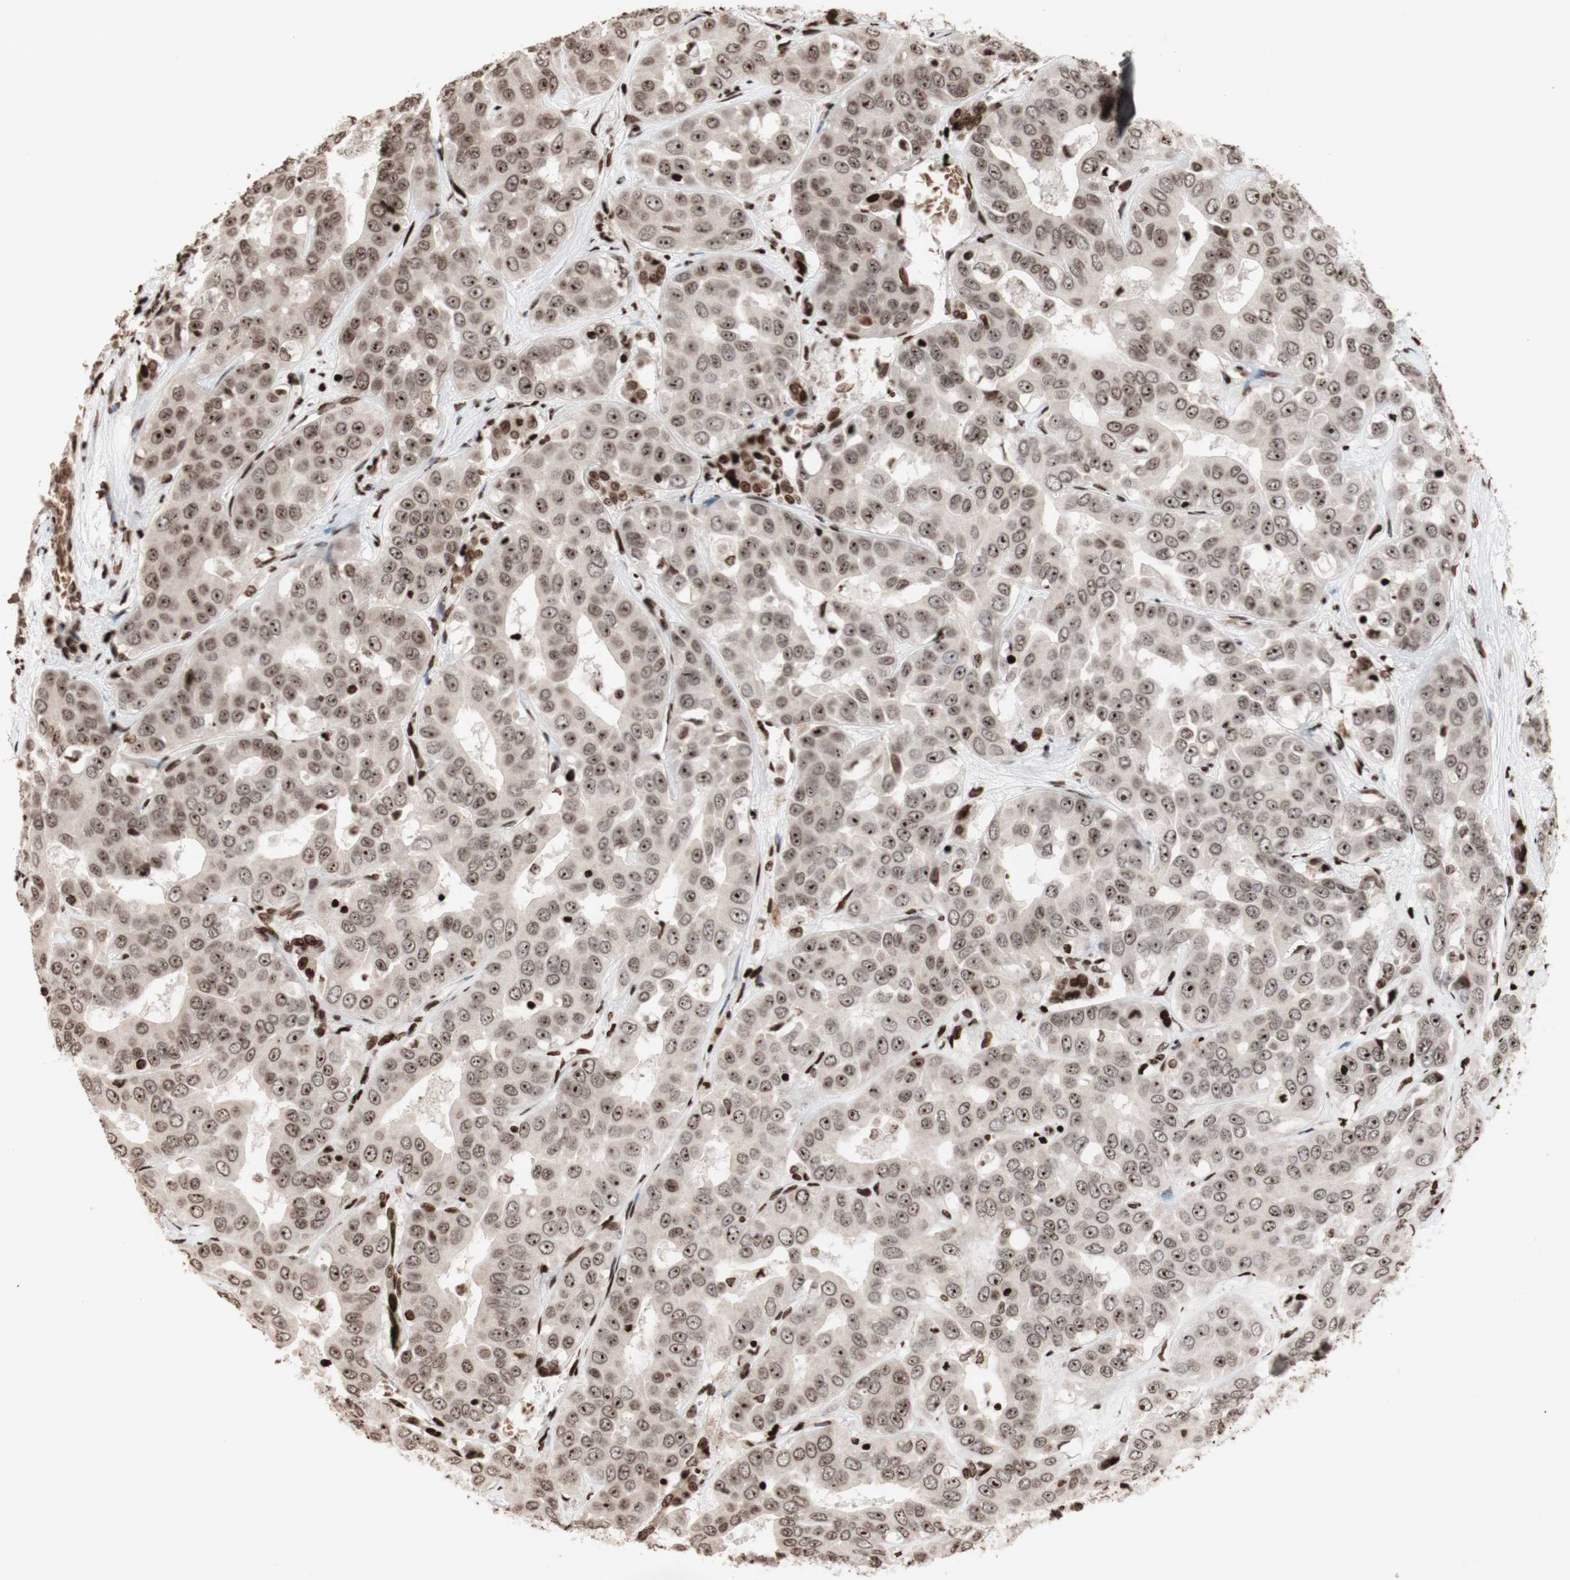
{"staining": {"intensity": "strong", "quantity": ">75%", "location": "nuclear"}, "tissue": "liver cancer", "cell_type": "Tumor cells", "image_type": "cancer", "snomed": [{"axis": "morphology", "description": "Cholangiocarcinoma"}, {"axis": "topography", "description": "Liver"}], "caption": "Liver cancer (cholangiocarcinoma) tissue demonstrates strong nuclear staining in about >75% of tumor cells, visualized by immunohistochemistry. (DAB (3,3'-diaminobenzidine) IHC with brightfield microscopy, high magnification).", "gene": "NCAPD2", "patient": {"sex": "female", "age": 52}}